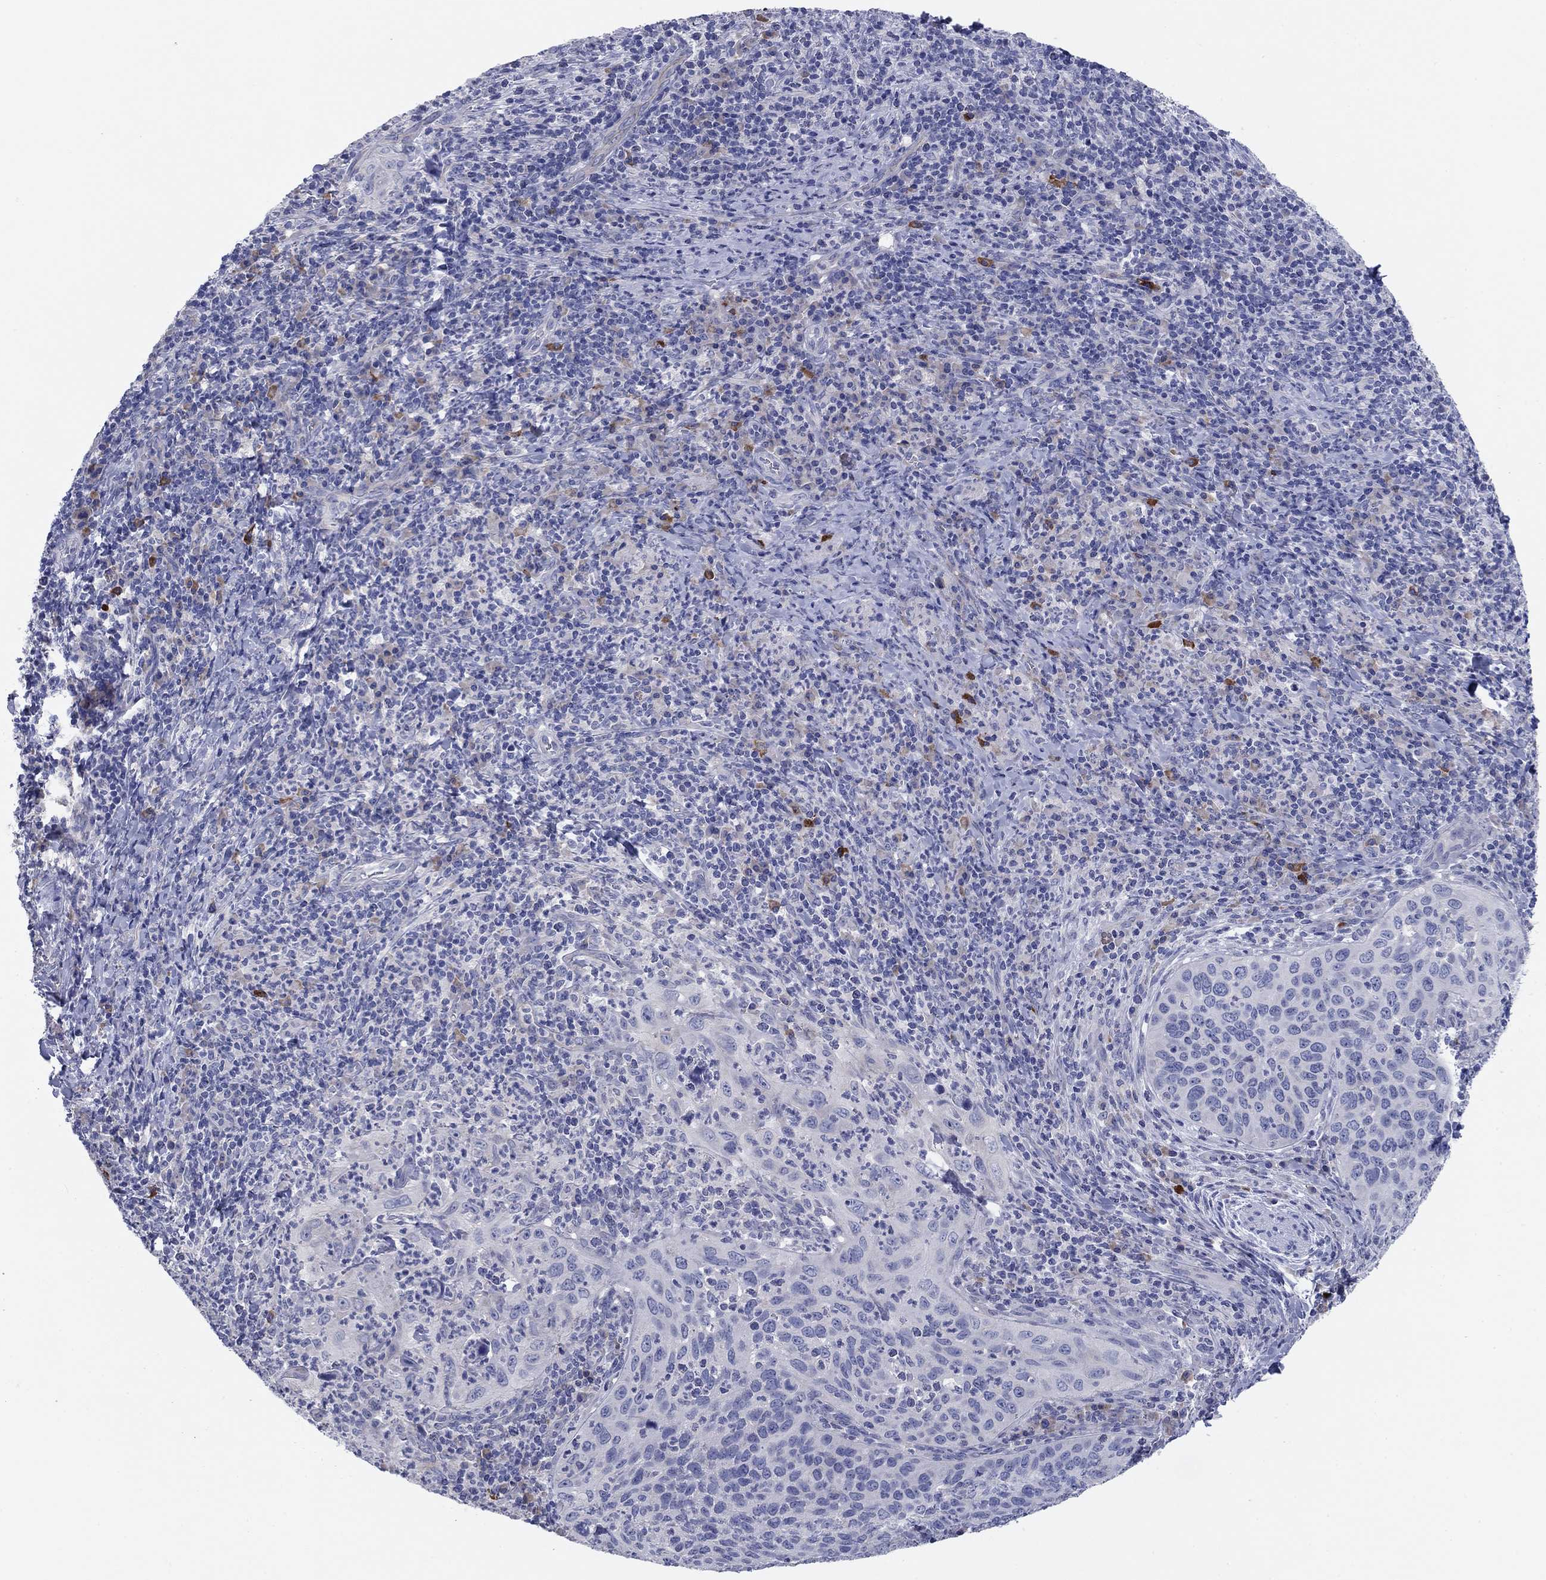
{"staining": {"intensity": "negative", "quantity": "none", "location": "none"}, "tissue": "cervical cancer", "cell_type": "Tumor cells", "image_type": "cancer", "snomed": [{"axis": "morphology", "description": "Squamous cell carcinoma, NOS"}, {"axis": "topography", "description": "Cervix"}], "caption": "A high-resolution histopathology image shows immunohistochemistry (IHC) staining of cervical squamous cell carcinoma, which demonstrates no significant expression in tumor cells.", "gene": "GRK7", "patient": {"sex": "female", "age": 26}}